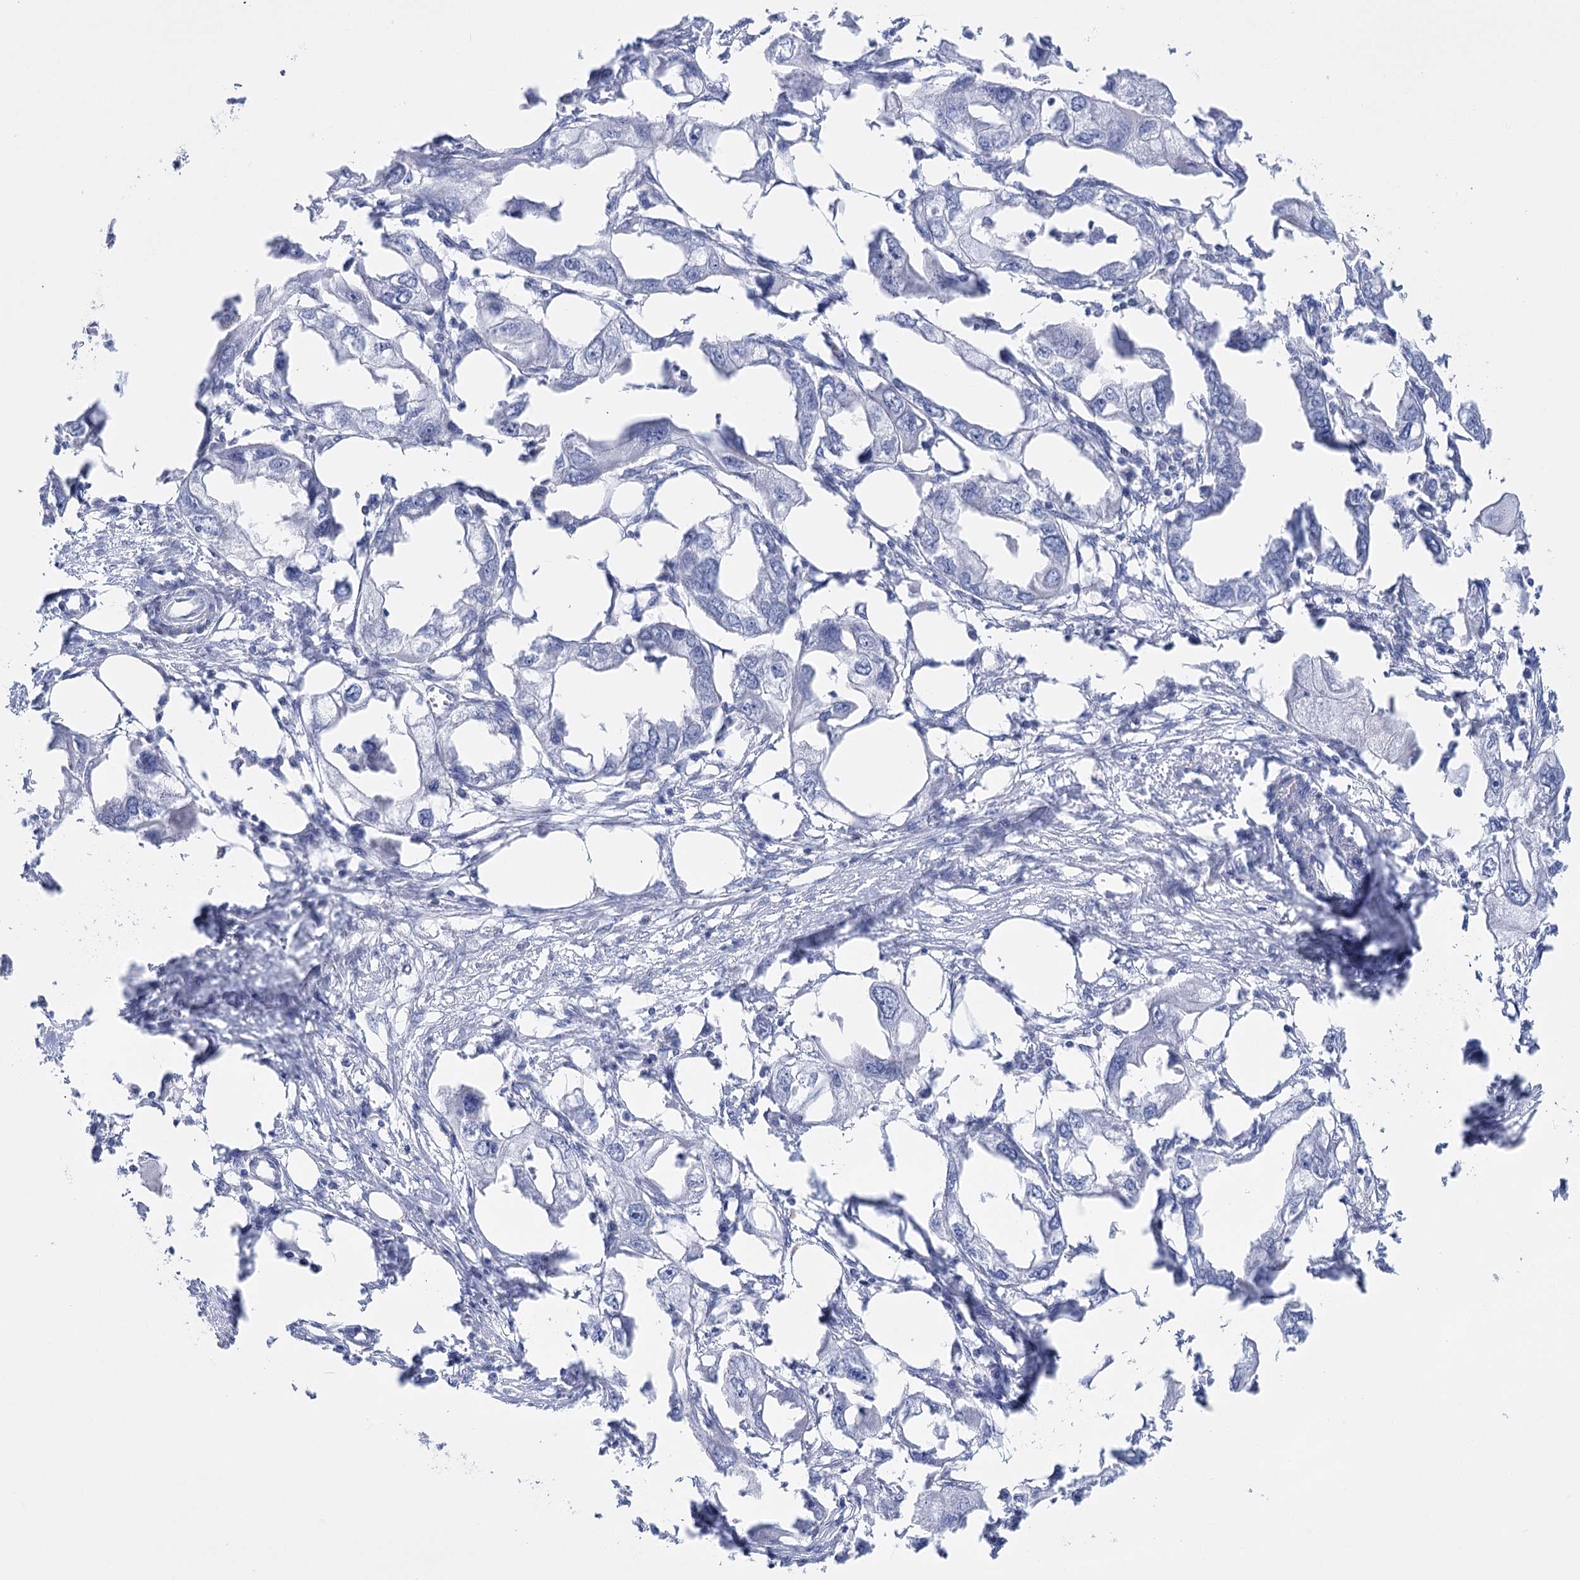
{"staining": {"intensity": "negative", "quantity": "none", "location": "none"}, "tissue": "endometrial cancer", "cell_type": "Tumor cells", "image_type": "cancer", "snomed": [{"axis": "morphology", "description": "Adenocarcinoma, NOS"}, {"axis": "morphology", "description": "Adenocarcinoma, metastatic, NOS"}, {"axis": "topography", "description": "Adipose tissue"}, {"axis": "topography", "description": "Endometrium"}], "caption": "Micrograph shows no protein positivity in tumor cells of endometrial metastatic adenocarcinoma tissue. (Immunohistochemistry, brightfield microscopy, high magnification).", "gene": "PCDHA1", "patient": {"sex": "female", "age": 67}}